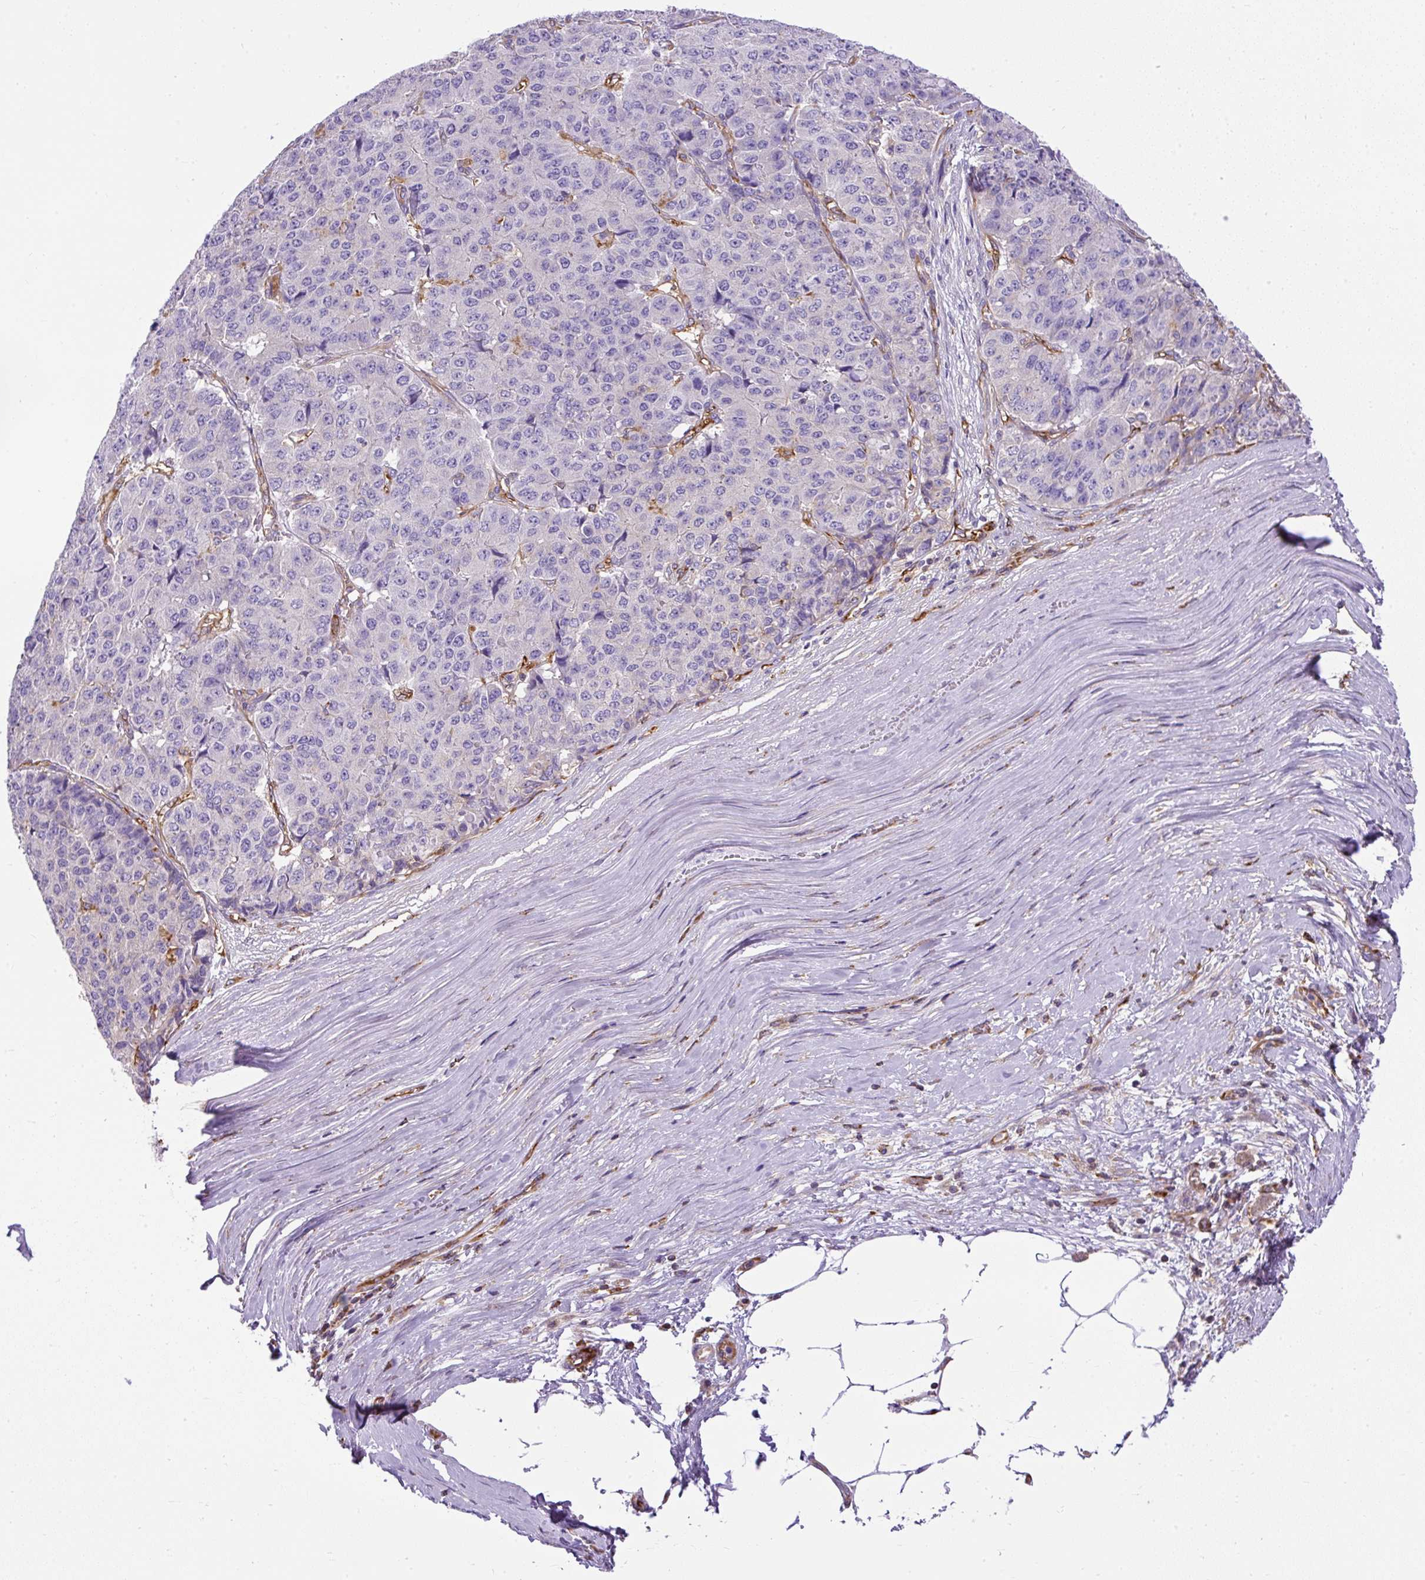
{"staining": {"intensity": "negative", "quantity": "none", "location": "none"}, "tissue": "pancreatic cancer", "cell_type": "Tumor cells", "image_type": "cancer", "snomed": [{"axis": "morphology", "description": "Adenocarcinoma, NOS"}, {"axis": "topography", "description": "Pancreas"}], "caption": "Tumor cells are negative for protein expression in human pancreatic cancer.", "gene": "MAP1S", "patient": {"sex": "male", "age": 50}}